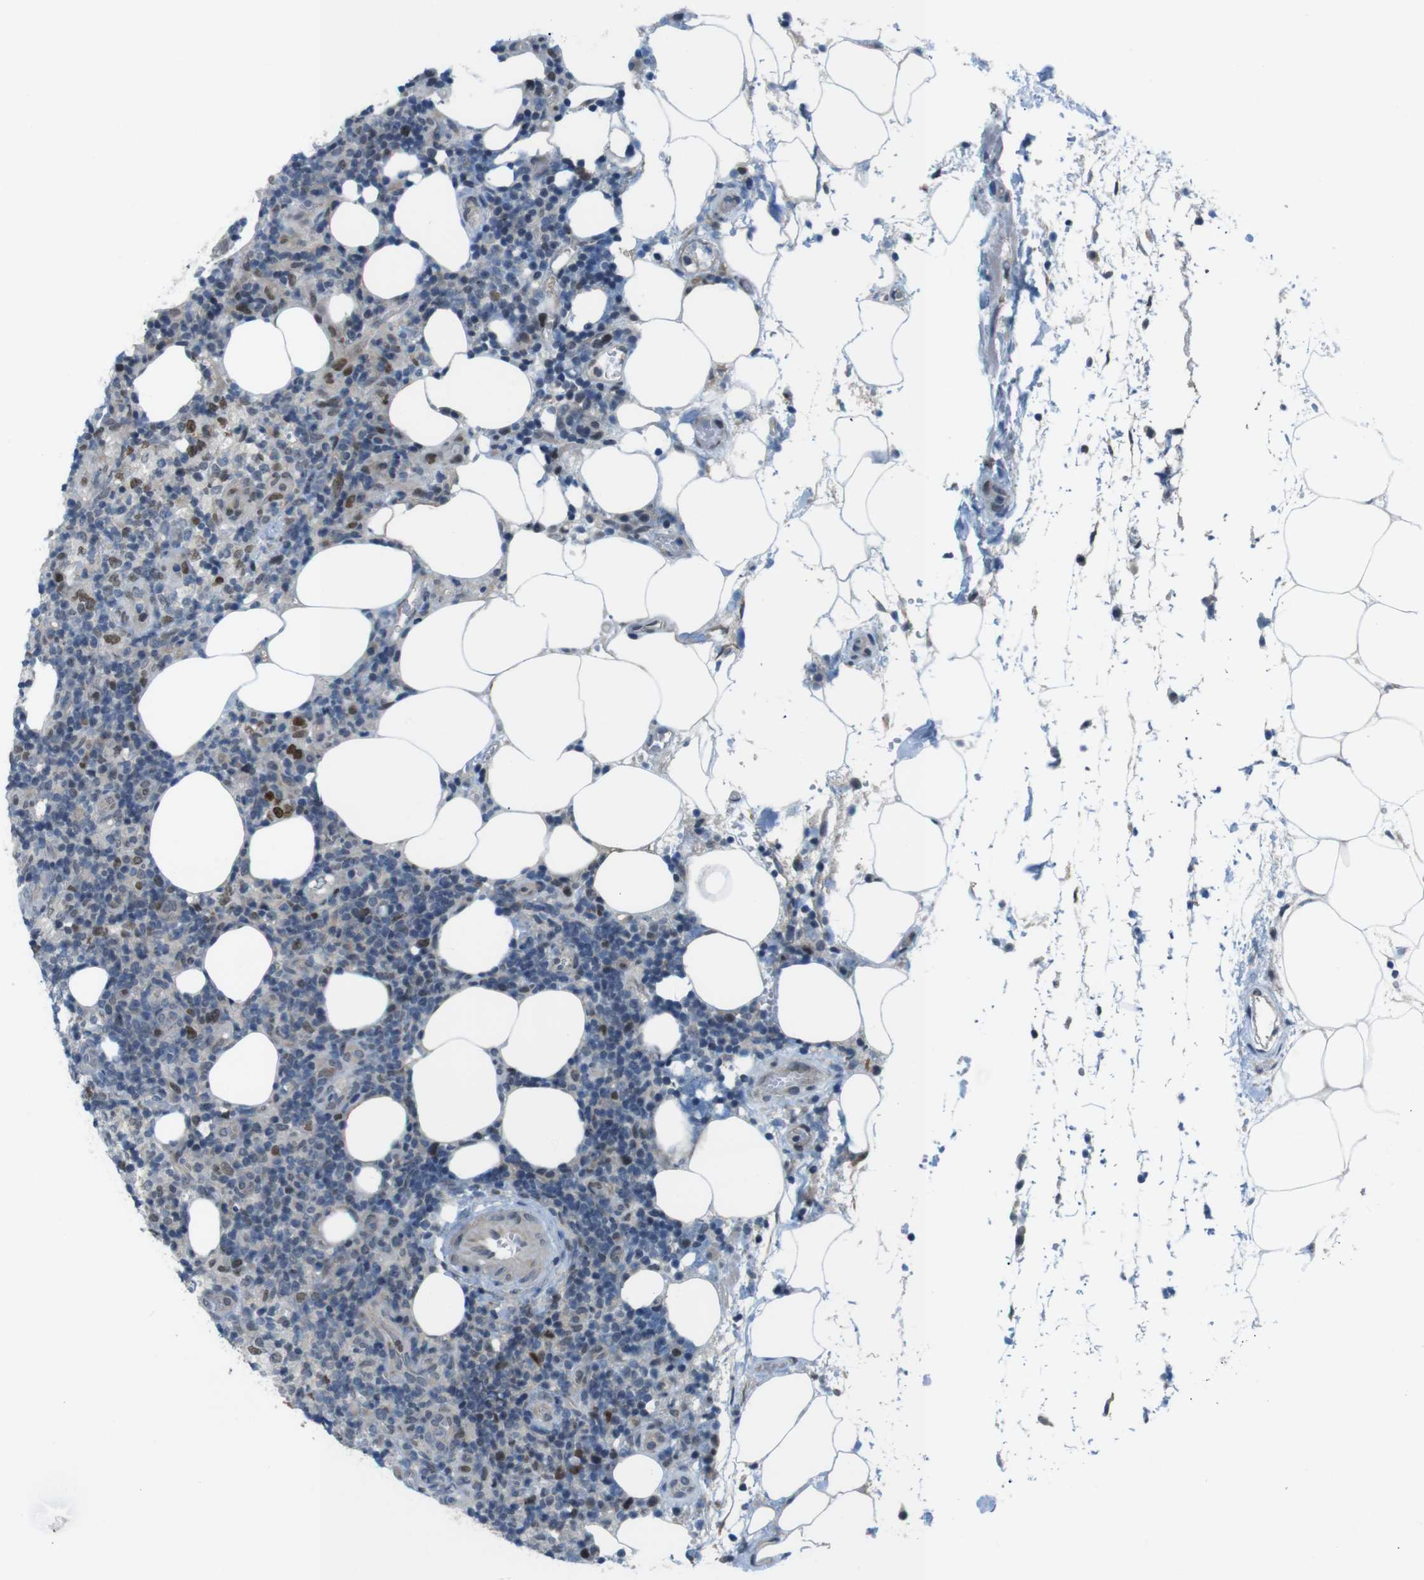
{"staining": {"intensity": "moderate", "quantity": "25%-75%", "location": "nuclear"}, "tissue": "lymphoma", "cell_type": "Tumor cells", "image_type": "cancer", "snomed": [{"axis": "morphology", "description": "Malignant lymphoma, non-Hodgkin's type, High grade"}, {"axis": "topography", "description": "Lymph node"}], "caption": "Approximately 25%-75% of tumor cells in high-grade malignant lymphoma, non-Hodgkin's type exhibit moderate nuclear protein expression as visualized by brown immunohistochemical staining.", "gene": "SMCO2", "patient": {"sex": "female", "age": 76}}